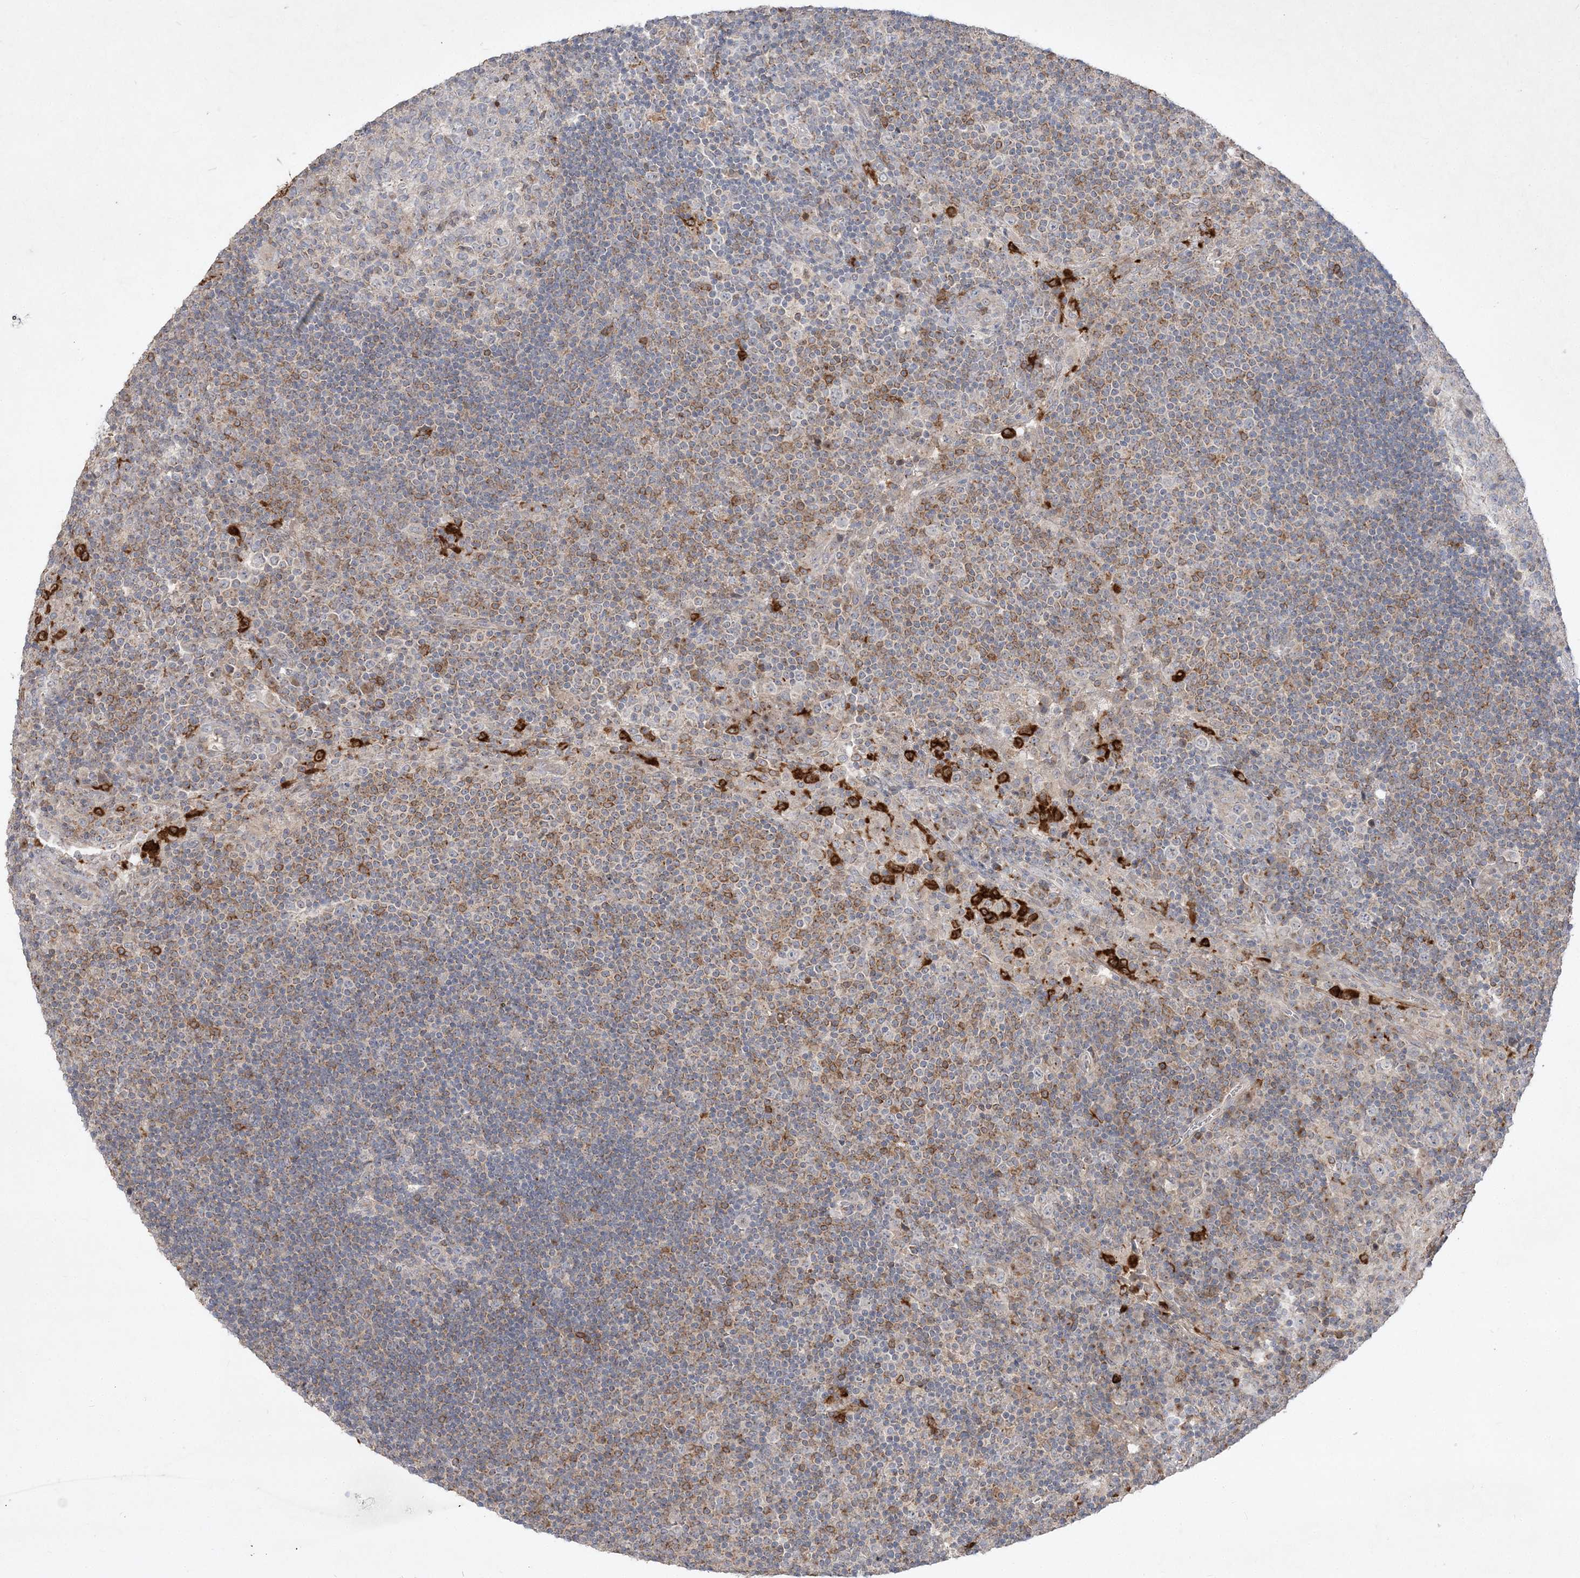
{"staining": {"intensity": "negative", "quantity": "none", "location": "none"}, "tissue": "lymph node", "cell_type": "Germinal center cells", "image_type": "normal", "snomed": [{"axis": "morphology", "description": "Normal tissue, NOS"}, {"axis": "topography", "description": "Lymph node"}], "caption": "IHC of unremarkable lymph node displays no expression in germinal center cells. Nuclei are stained in blue.", "gene": "CLNK", "patient": {"sex": "female", "age": 53}}